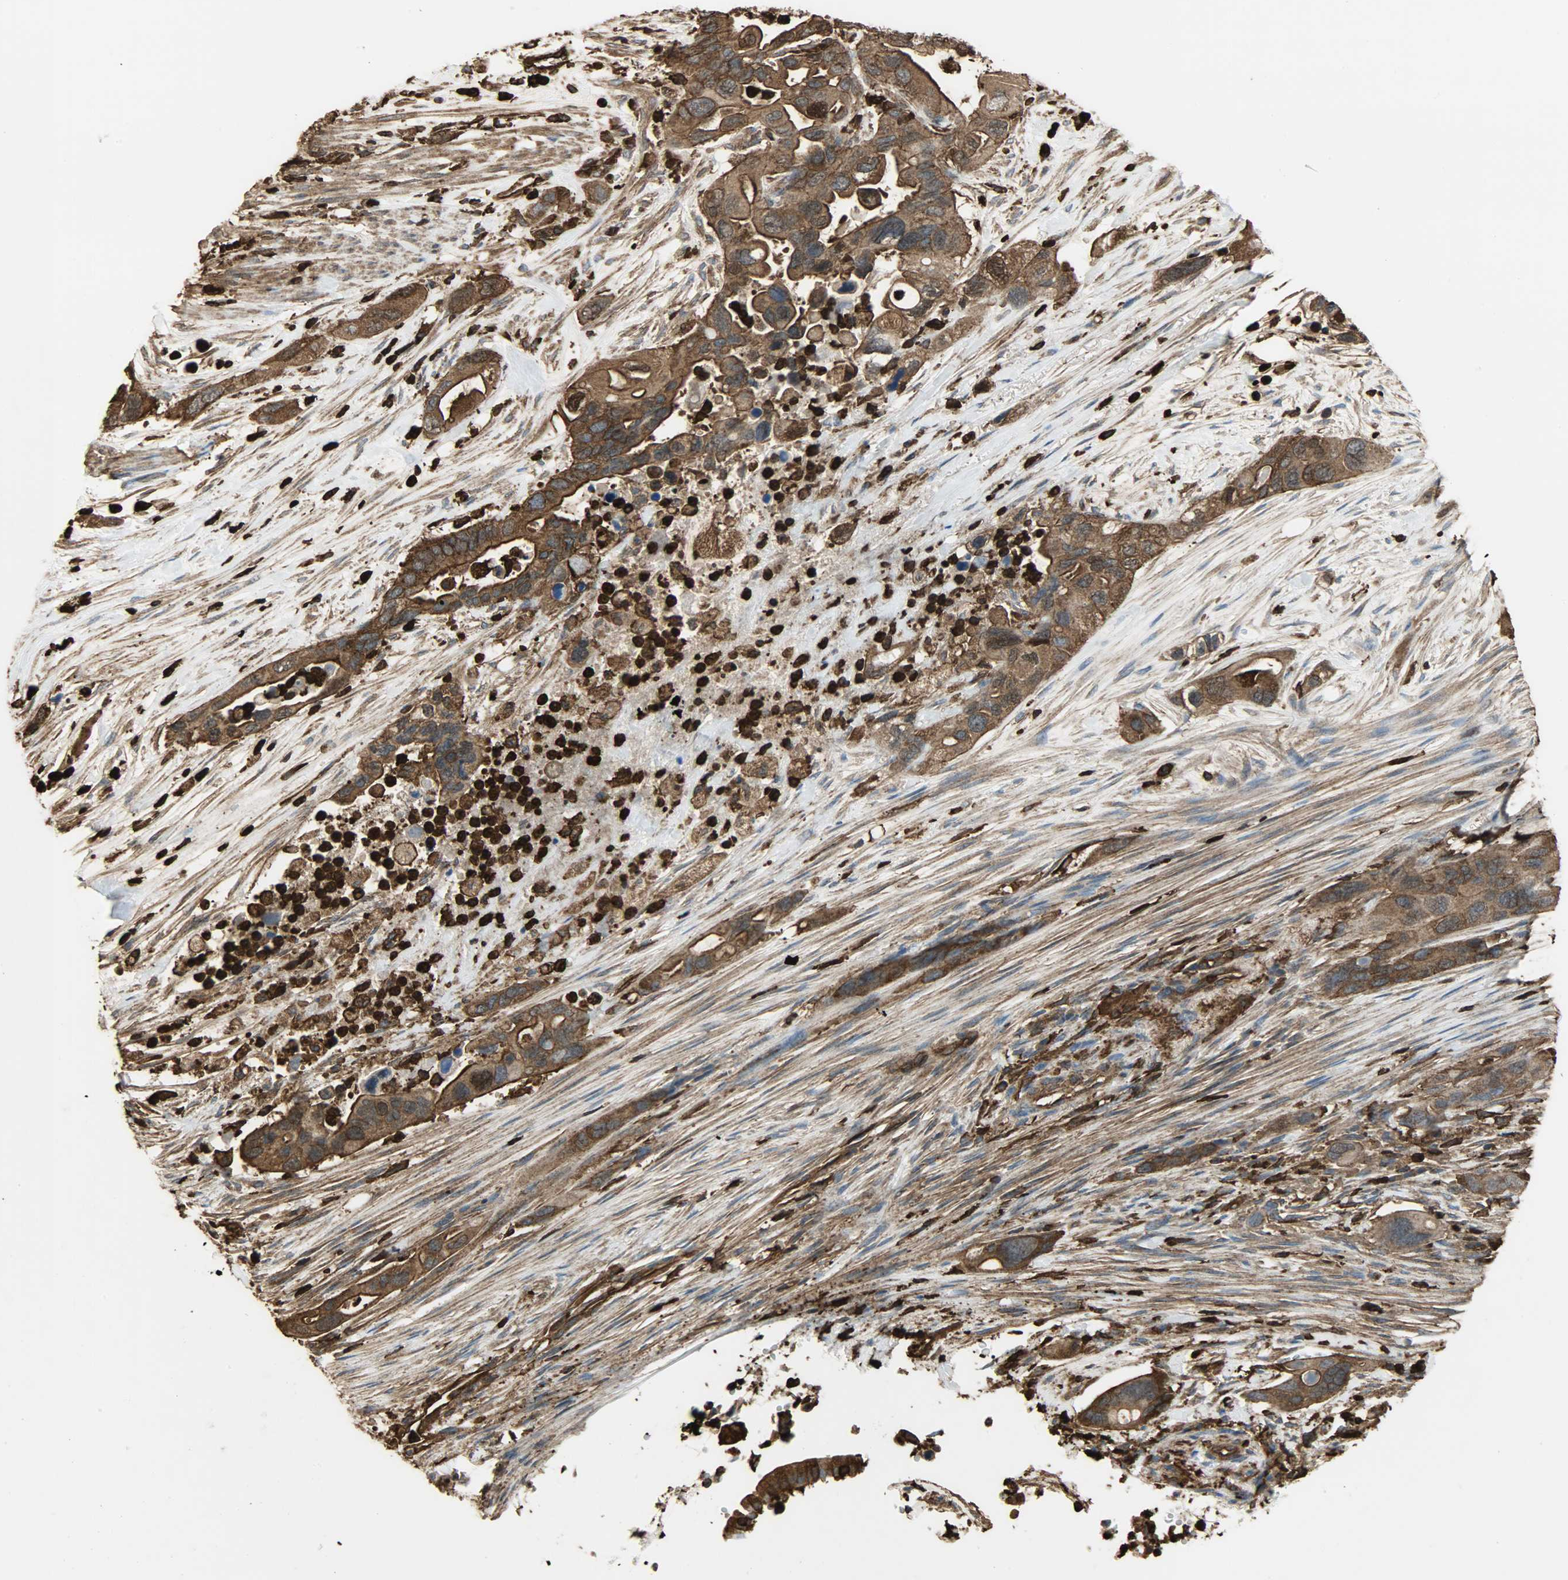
{"staining": {"intensity": "strong", "quantity": ">75%", "location": "cytoplasmic/membranous"}, "tissue": "pancreatic cancer", "cell_type": "Tumor cells", "image_type": "cancer", "snomed": [{"axis": "morphology", "description": "Adenocarcinoma, NOS"}, {"axis": "topography", "description": "Pancreas"}], "caption": "This is an image of IHC staining of pancreatic adenocarcinoma, which shows strong expression in the cytoplasmic/membranous of tumor cells.", "gene": "VASP", "patient": {"sex": "female", "age": 71}}